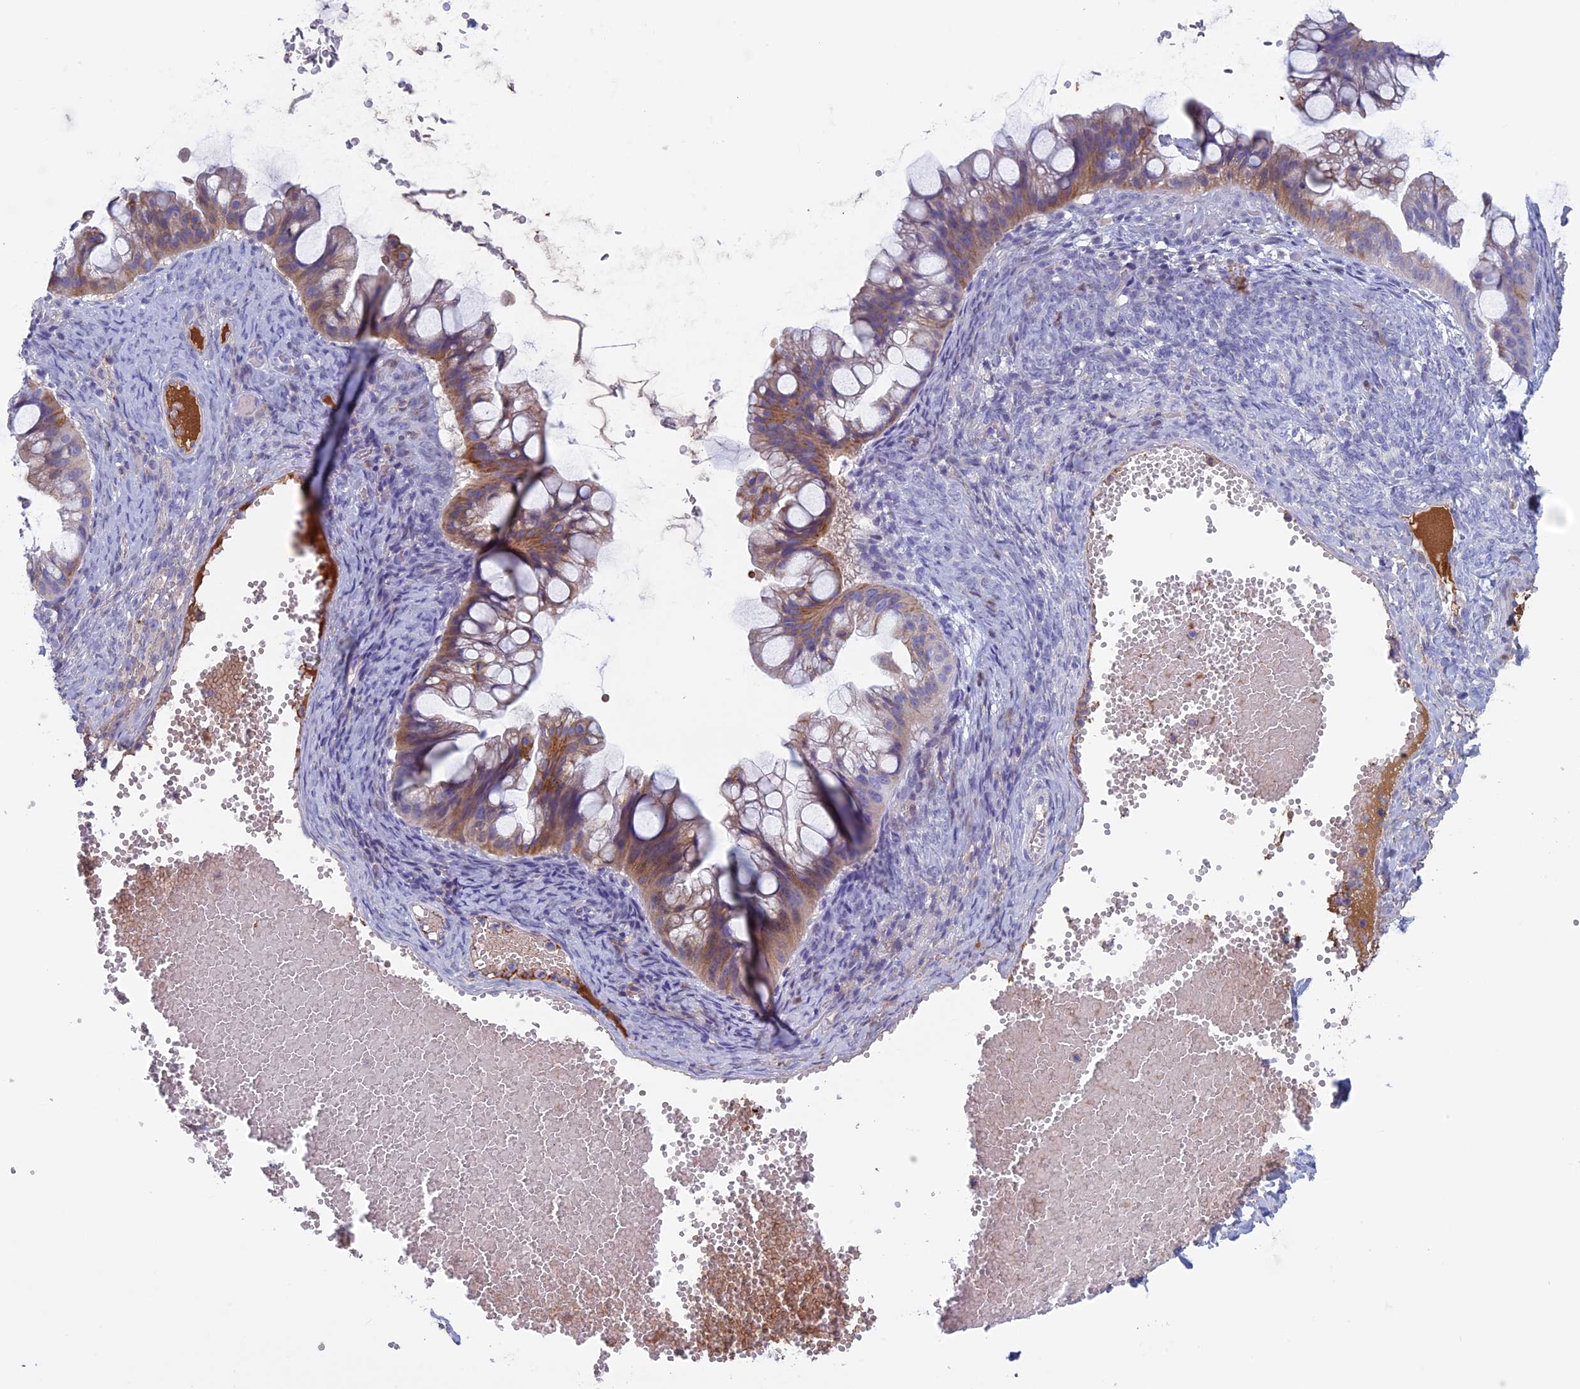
{"staining": {"intensity": "moderate", "quantity": ">75%", "location": "cytoplasmic/membranous"}, "tissue": "ovarian cancer", "cell_type": "Tumor cells", "image_type": "cancer", "snomed": [{"axis": "morphology", "description": "Cystadenocarcinoma, mucinous, NOS"}, {"axis": "topography", "description": "Ovary"}], "caption": "Ovarian cancer stained with a protein marker reveals moderate staining in tumor cells.", "gene": "ANGPTL2", "patient": {"sex": "female", "age": 73}}